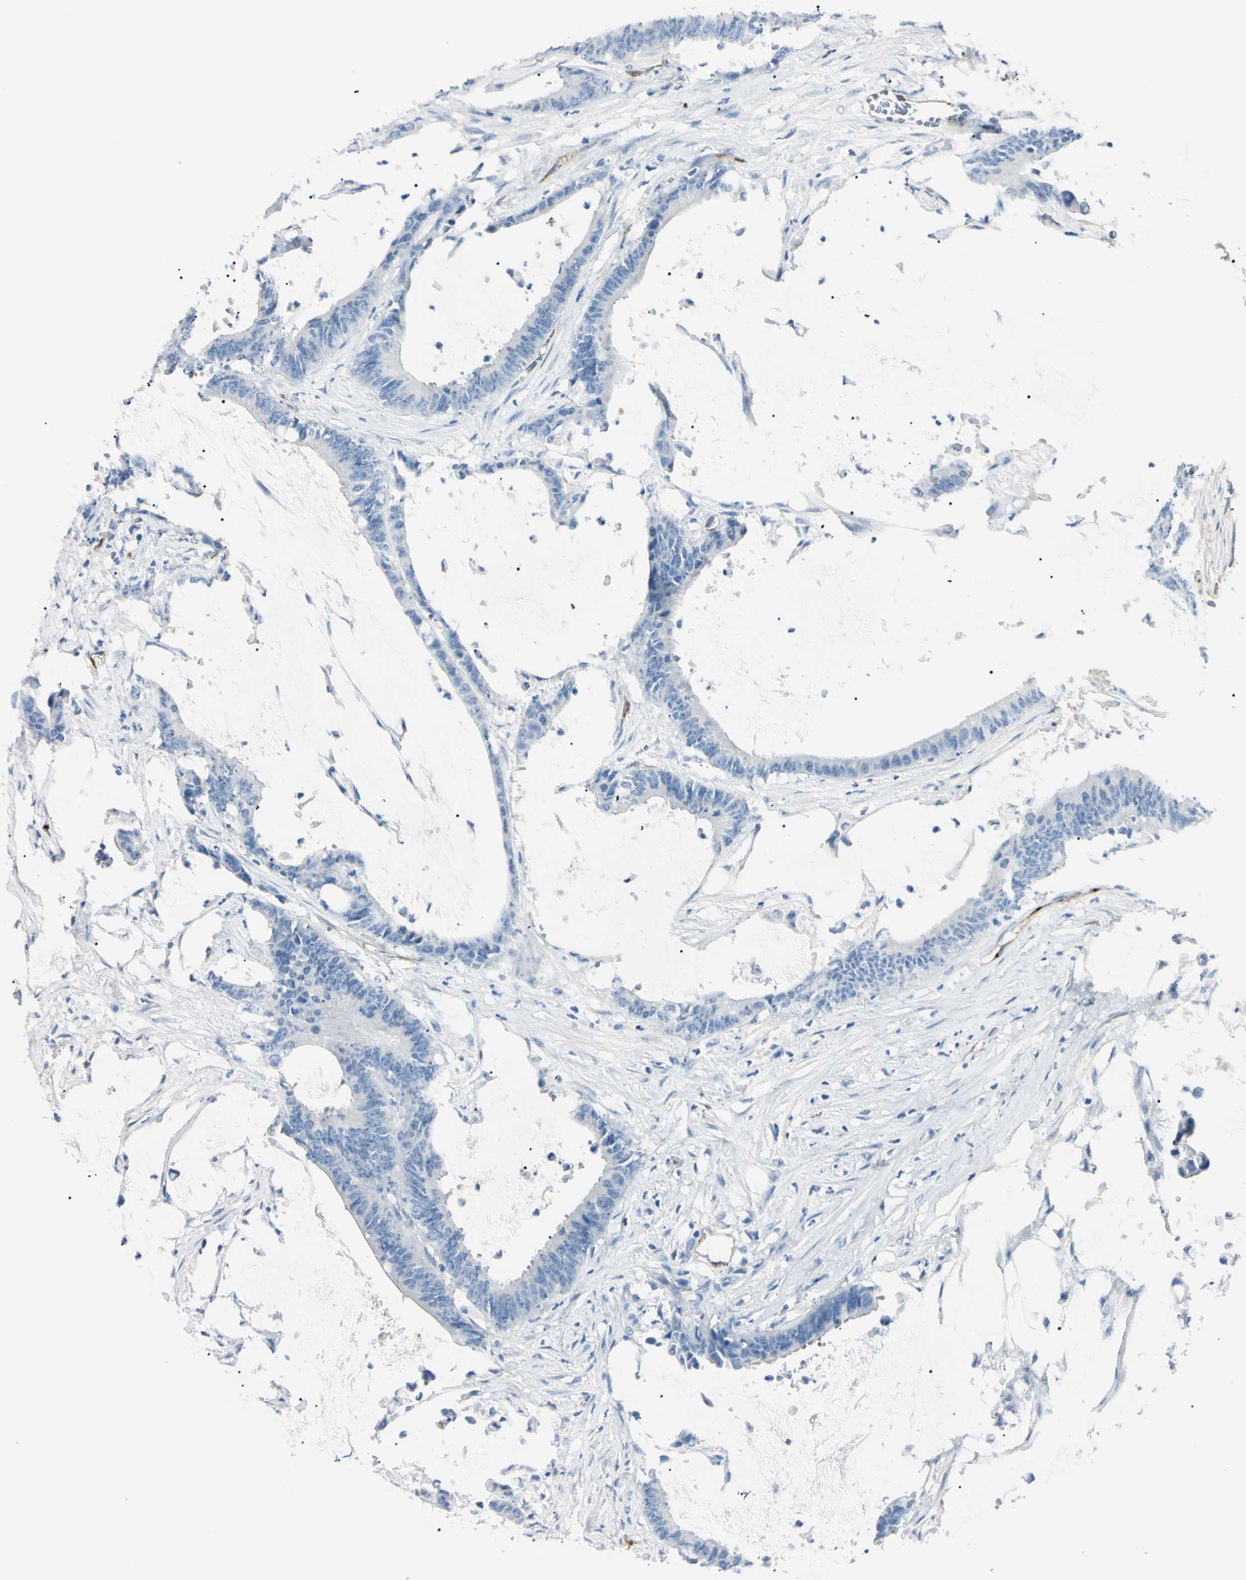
{"staining": {"intensity": "negative", "quantity": "none", "location": "none"}, "tissue": "colorectal cancer", "cell_type": "Tumor cells", "image_type": "cancer", "snomed": [{"axis": "morphology", "description": "Adenocarcinoma, NOS"}, {"axis": "topography", "description": "Rectum"}], "caption": "Adenocarcinoma (colorectal) was stained to show a protein in brown. There is no significant staining in tumor cells.", "gene": "FOLH1", "patient": {"sex": "female", "age": 66}}